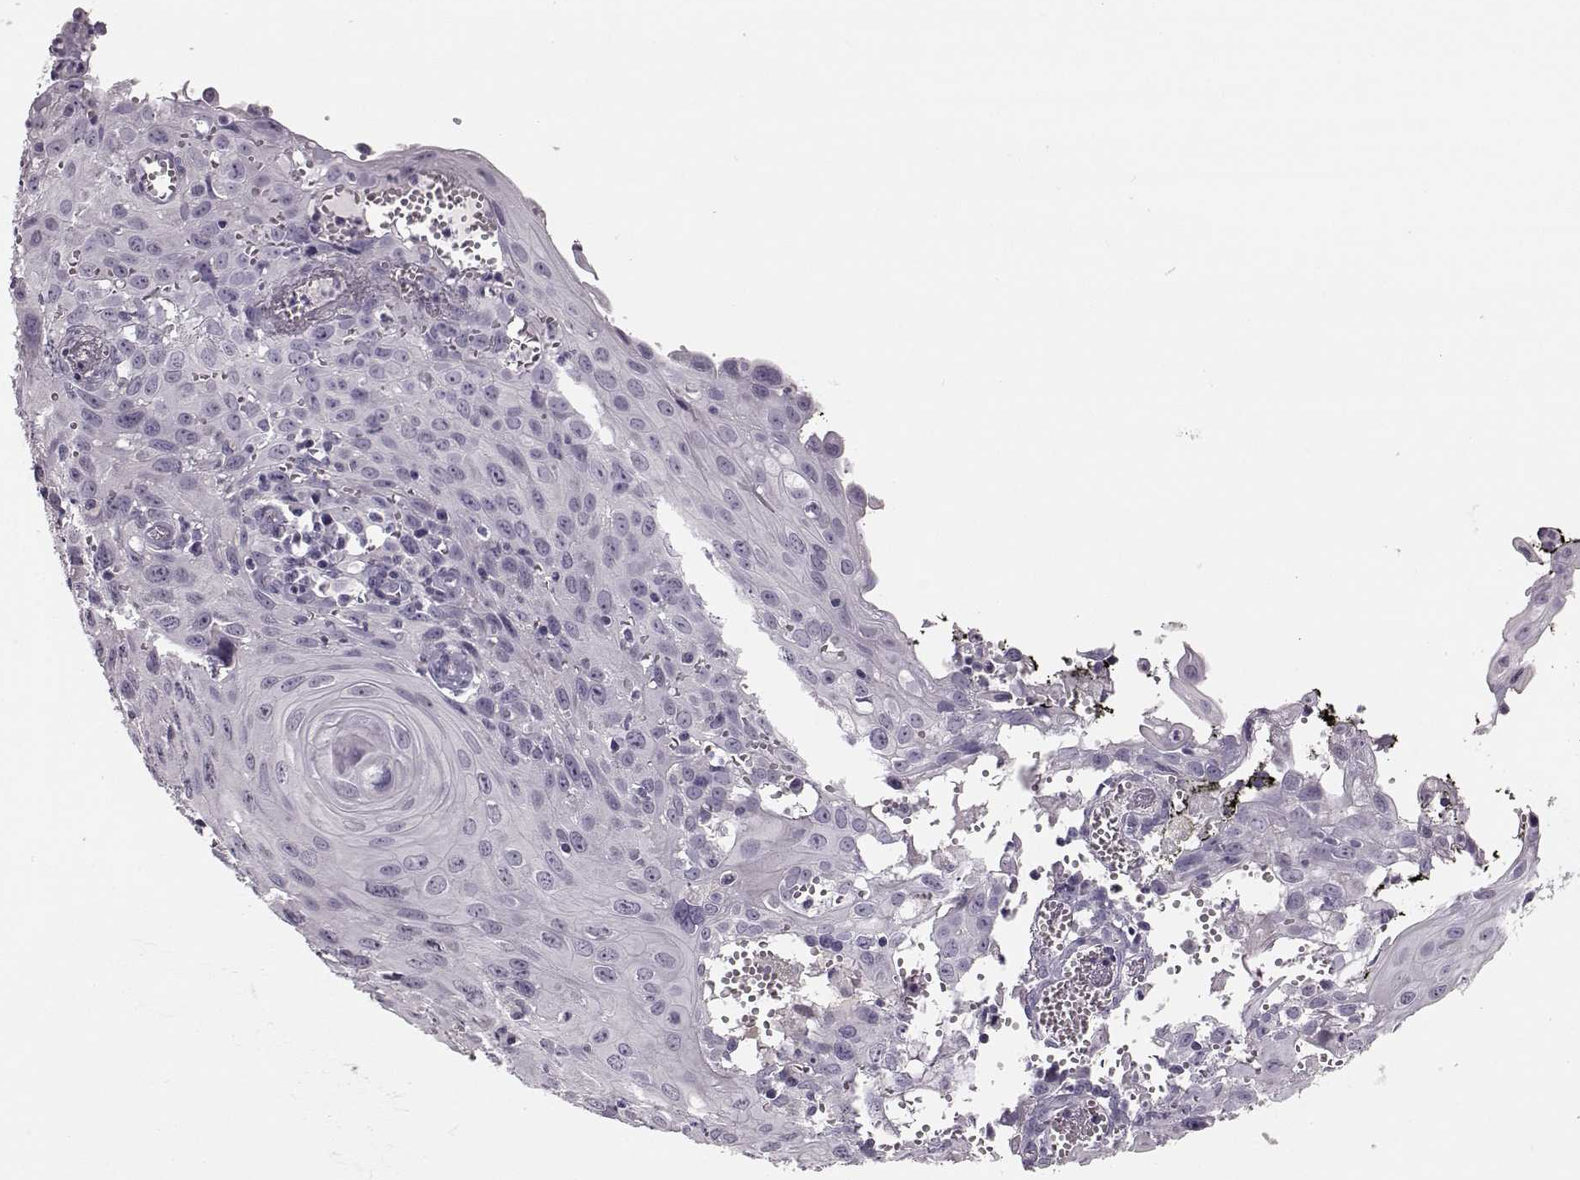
{"staining": {"intensity": "negative", "quantity": "none", "location": "none"}, "tissue": "cervical cancer", "cell_type": "Tumor cells", "image_type": "cancer", "snomed": [{"axis": "morphology", "description": "Squamous cell carcinoma, NOS"}, {"axis": "topography", "description": "Cervix"}], "caption": "Cervical squamous cell carcinoma stained for a protein using IHC demonstrates no positivity tumor cells.", "gene": "KIAA0319", "patient": {"sex": "female", "age": 38}}